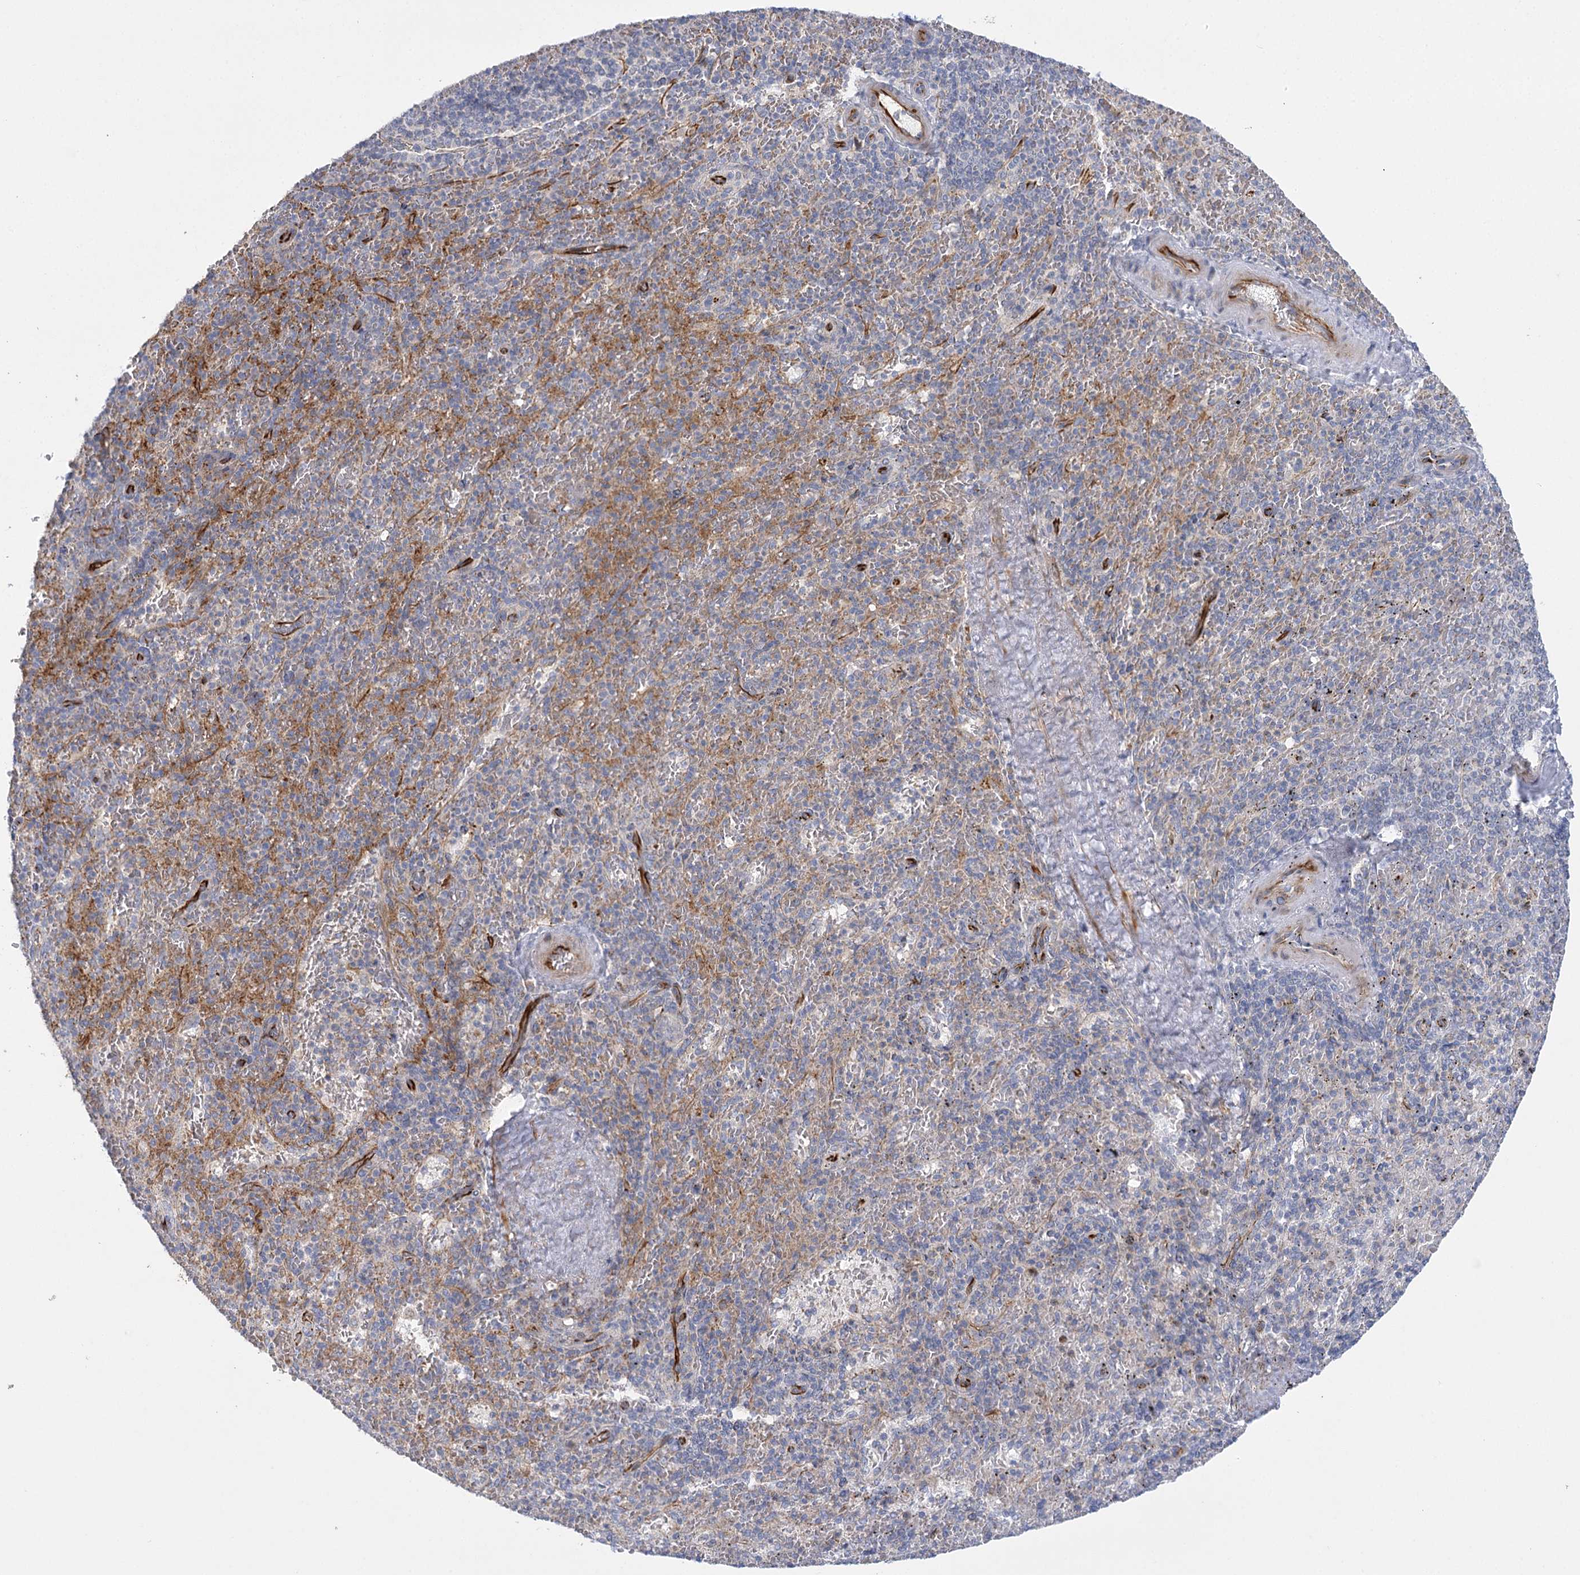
{"staining": {"intensity": "negative", "quantity": "none", "location": "none"}, "tissue": "spleen", "cell_type": "Cells in red pulp", "image_type": "normal", "snomed": [{"axis": "morphology", "description": "Normal tissue, NOS"}, {"axis": "topography", "description": "Spleen"}], "caption": "High magnification brightfield microscopy of unremarkable spleen stained with DAB (3,3'-diaminobenzidine) (brown) and counterstained with hematoxylin (blue): cells in red pulp show no significant expression. Nuclei are stained in blue.", "gene": "DHTKD1", "patient": {"sex": "male", "age": 82}}